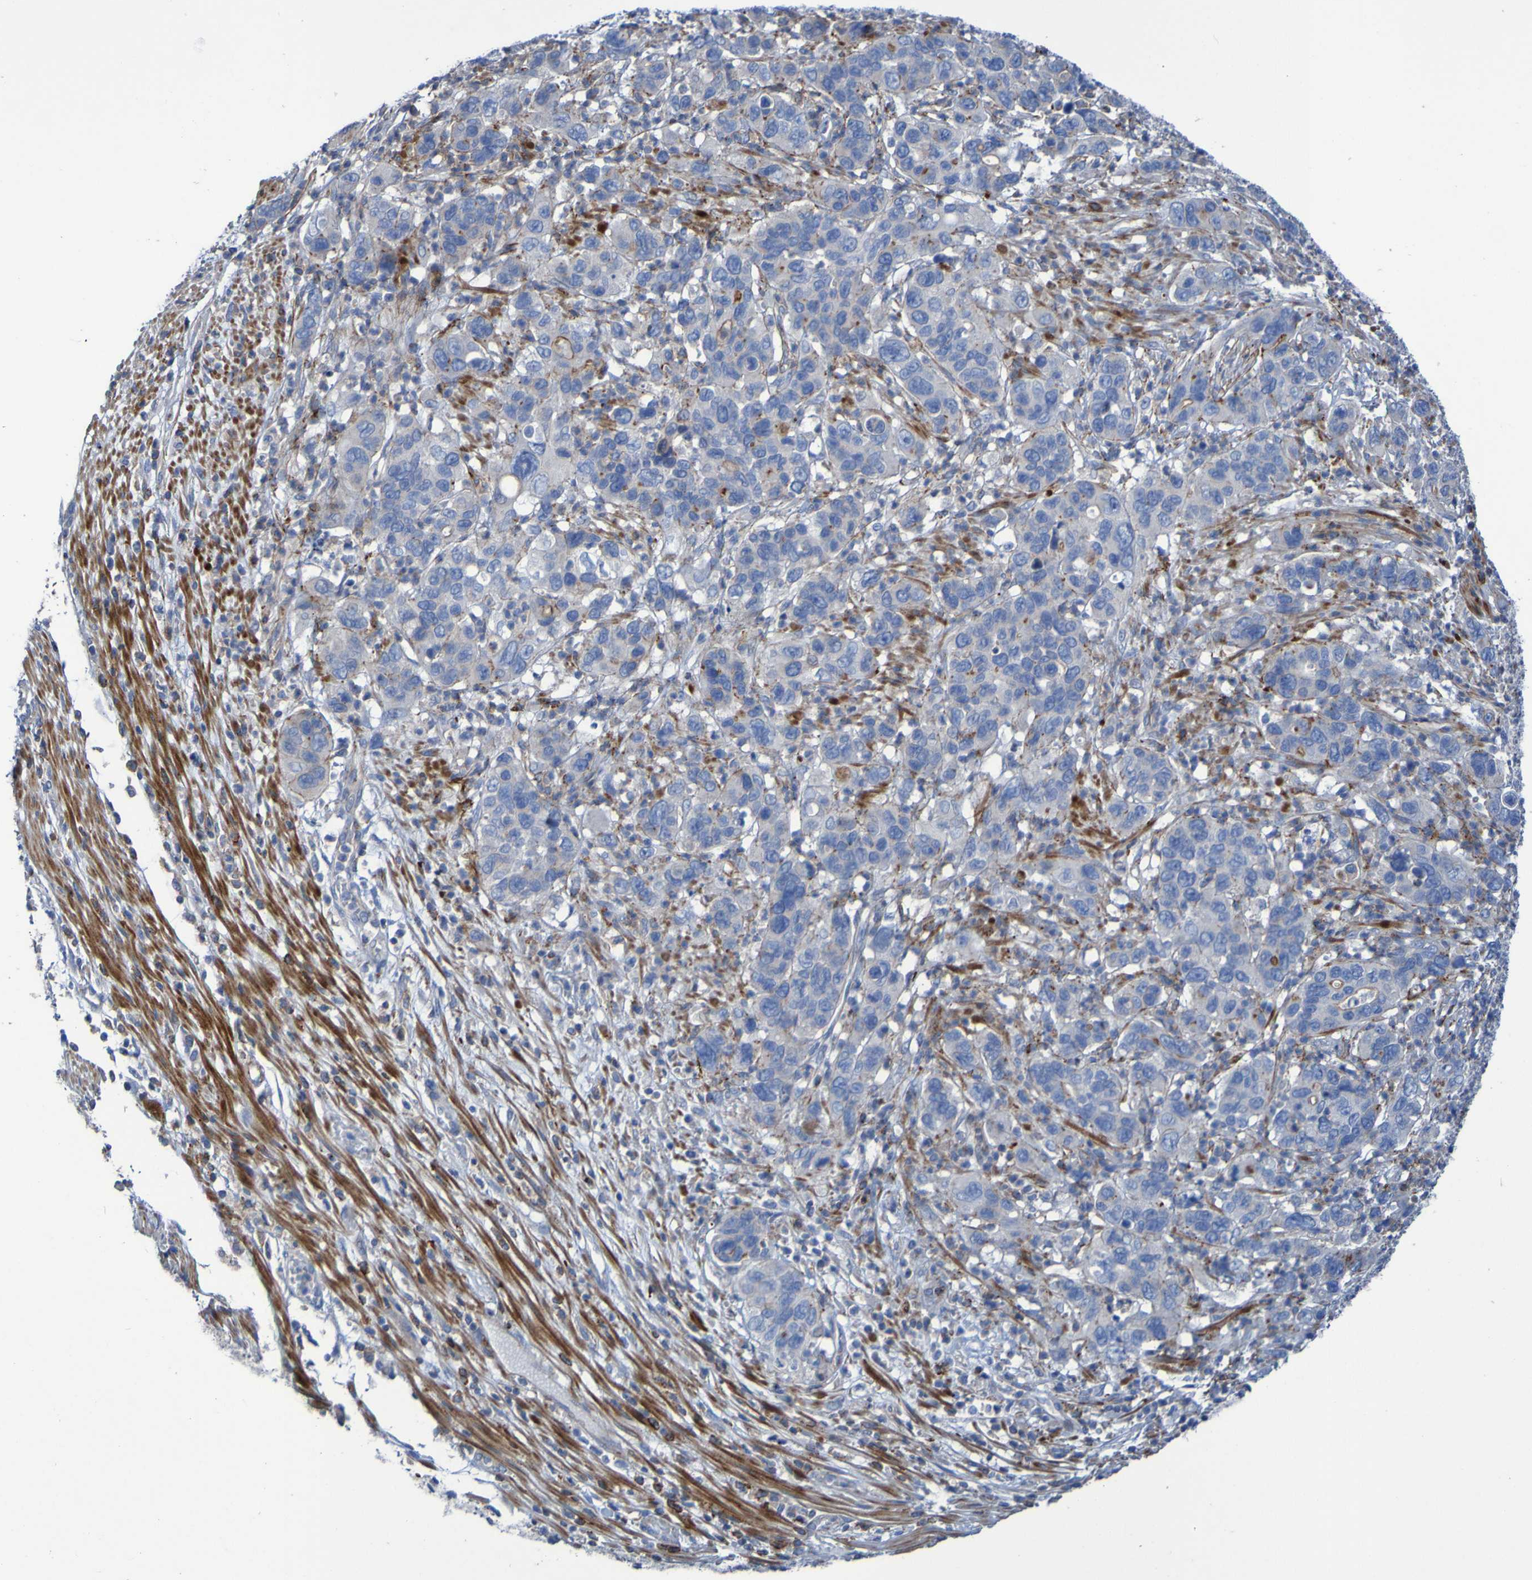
{"staining": {"intensity": "negative", "quantity": "none", "location": "none"}, "tissue": "pancreatic cancer", "cell_type": "Tumor cells", "image_type": "cancer", "snomed": [{"axis": "morphology", "description": "Adenocarcinoma, NOS"}, {"axis": "topography", "description": "Pancreas"}], "caption": "Immunohistochemistry of human pancreatic cancer demonstrates no staining in tumor cells.", "gene": "RNF182", "patient": {"sex": "female", "age": 71}}